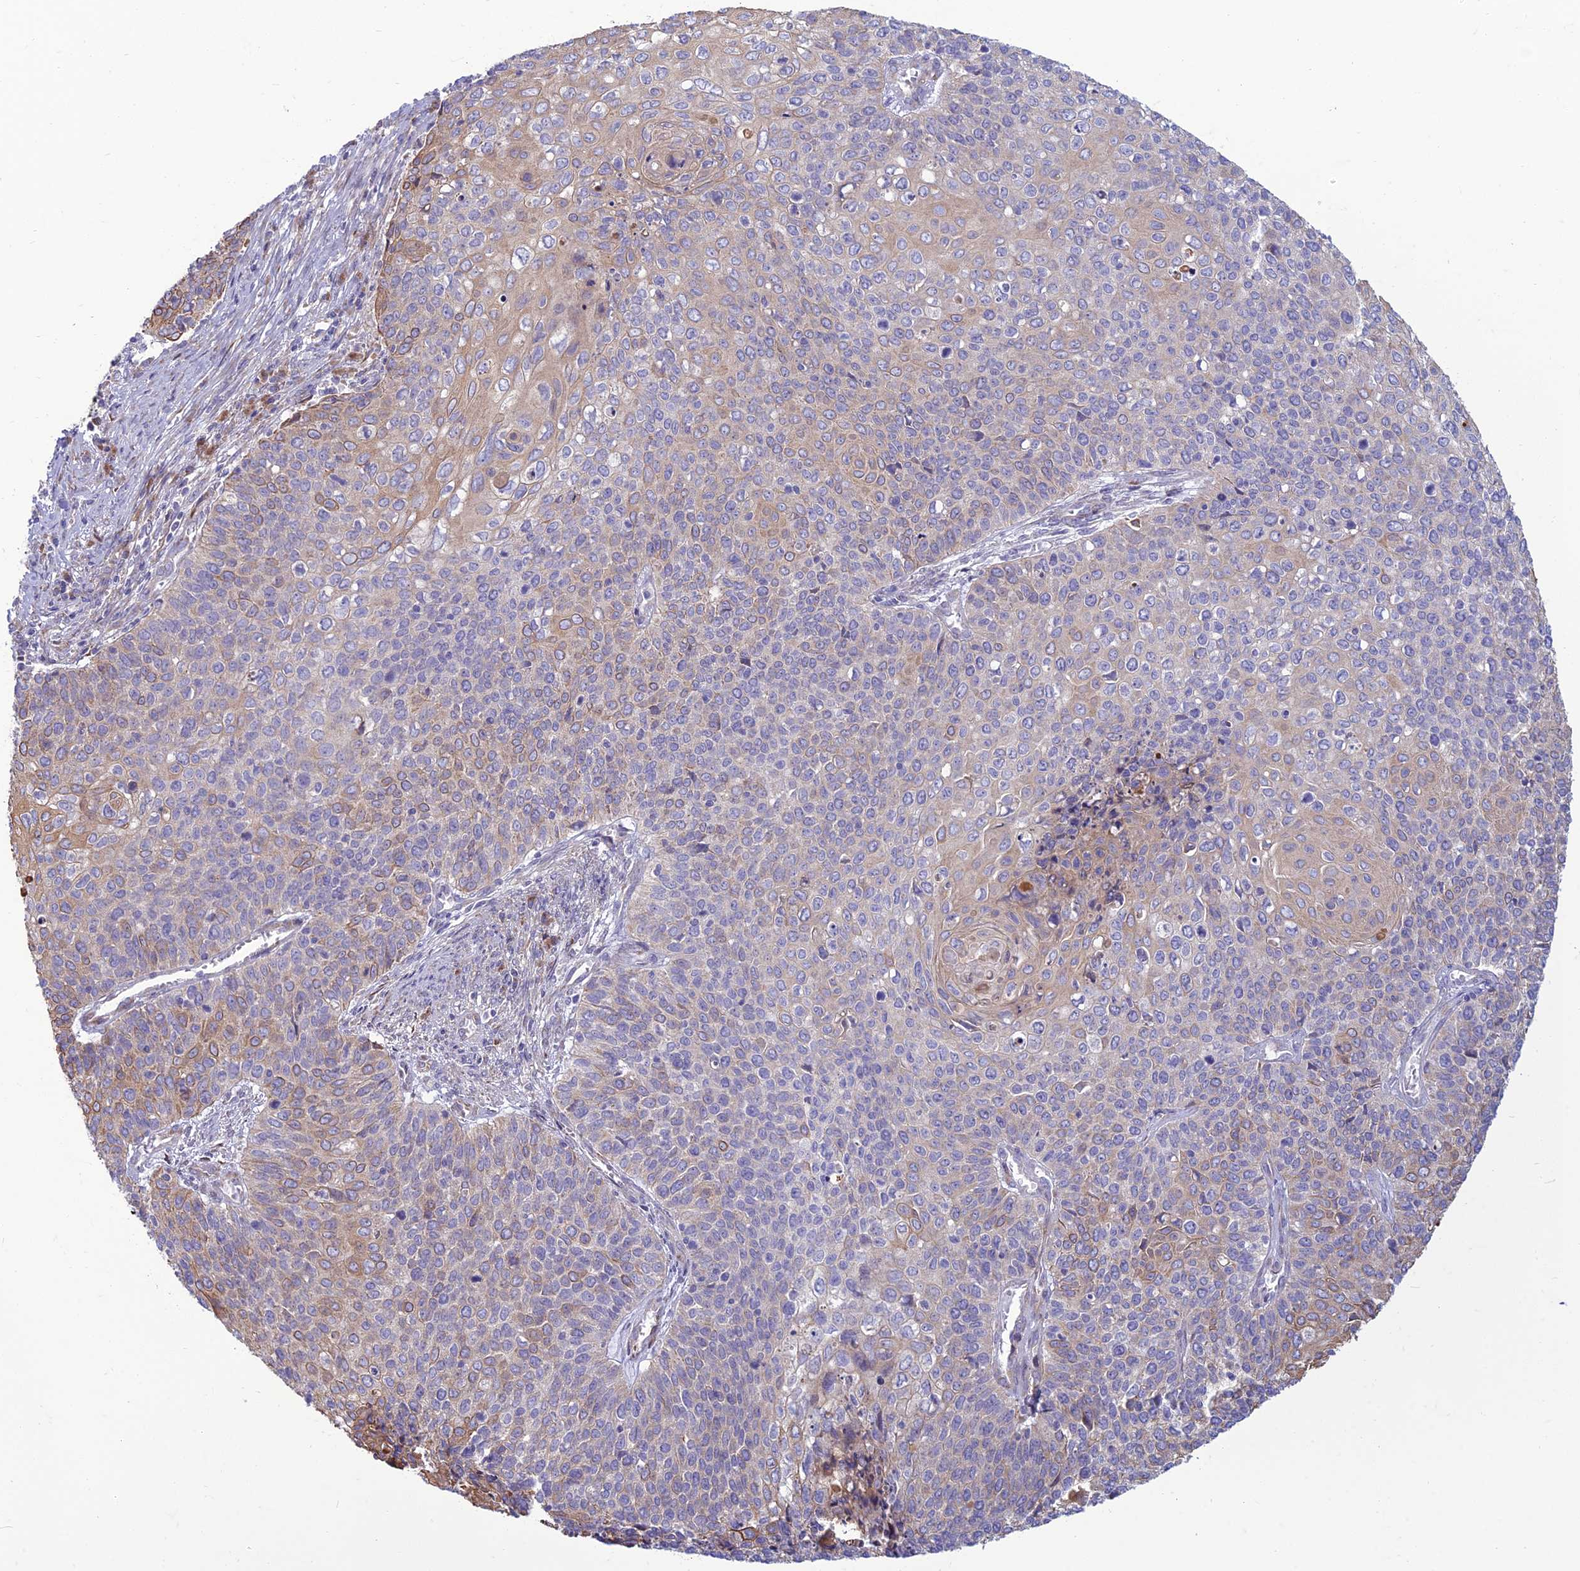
{"staining": {"intensity": "weak", "quantity": "25%-75%", "location": "cytoplasmic/membranous"}, "tissue": "cervical cancer", "cell_type": "Tumor cells", "image_type": "cancer", "snomed": [{"axis": "morphology", "description": "Squamous cell carcinoma, NOS"}, {"axis": "topography", "description": "Cervix"}], "caption": "This image shows immunohistochemistry (IHC) staining of cervical squamous cell carcinoma, with low weak cytoplasmic/membranous expression in about 25%-75% of tumor cells.", "gene": "RPL17-C18orf32", "patient": {"sex": "female", "age": 39}}